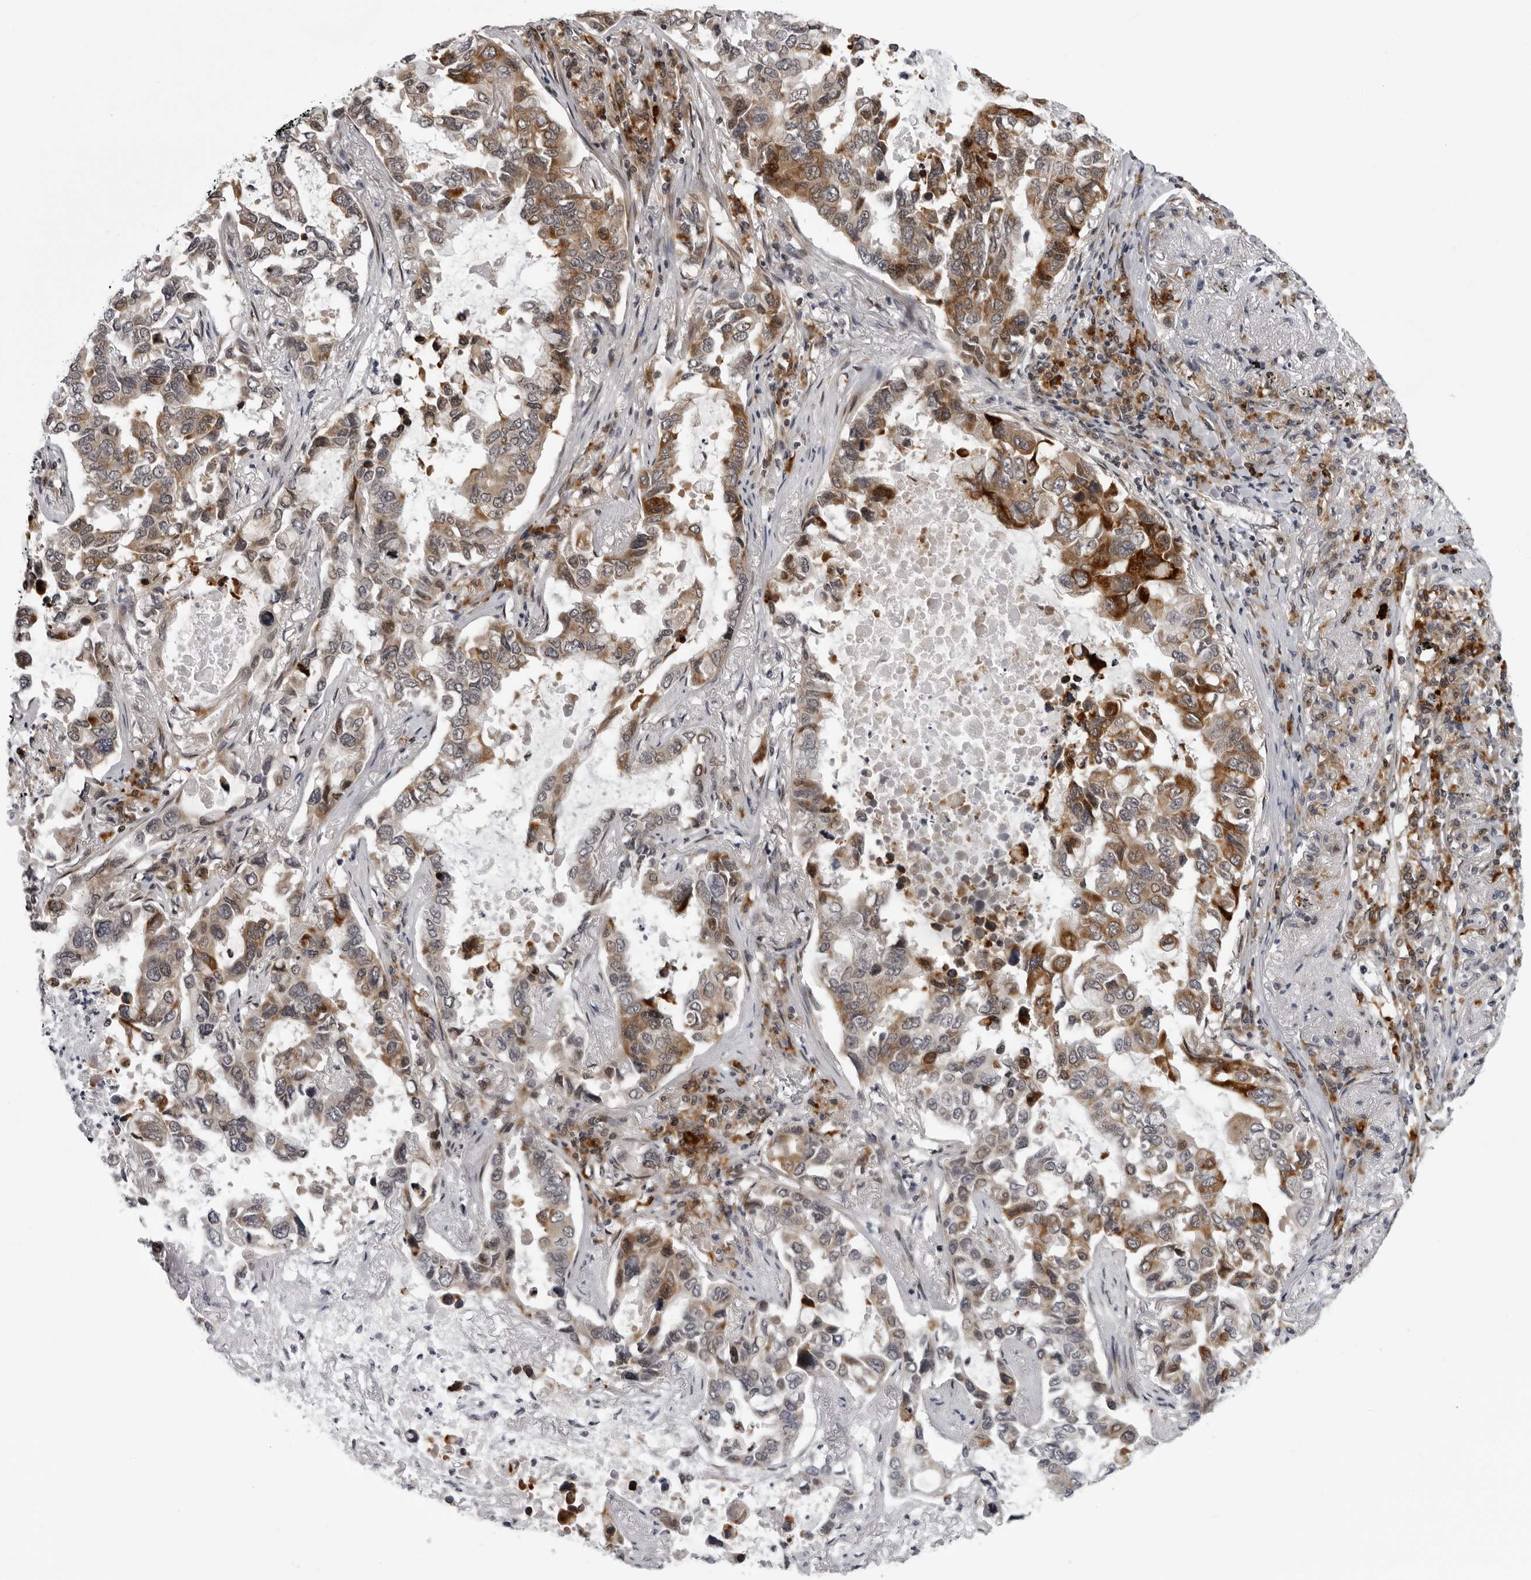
{"staining": {"intensity": "strong", "quantity": "25%-75%", "location": "cytoplasmic/membranous"}, "tissue": "lung cancer", "cell_type": "Tumor cells", "image_type": "cancer", "snomed": [{"axis": "morphology", "description": "Adenocarcinoma, NOS"}, {"axis": "topography", "description": "Lung"}], "caption": "IHC of lung cancer displays high levels of strong cytoplasmic/membranous staining in approximately 25%-75% of tumor cells.", "gene": "GCSAML", "patient": {"sex": "male", "age": 64}}